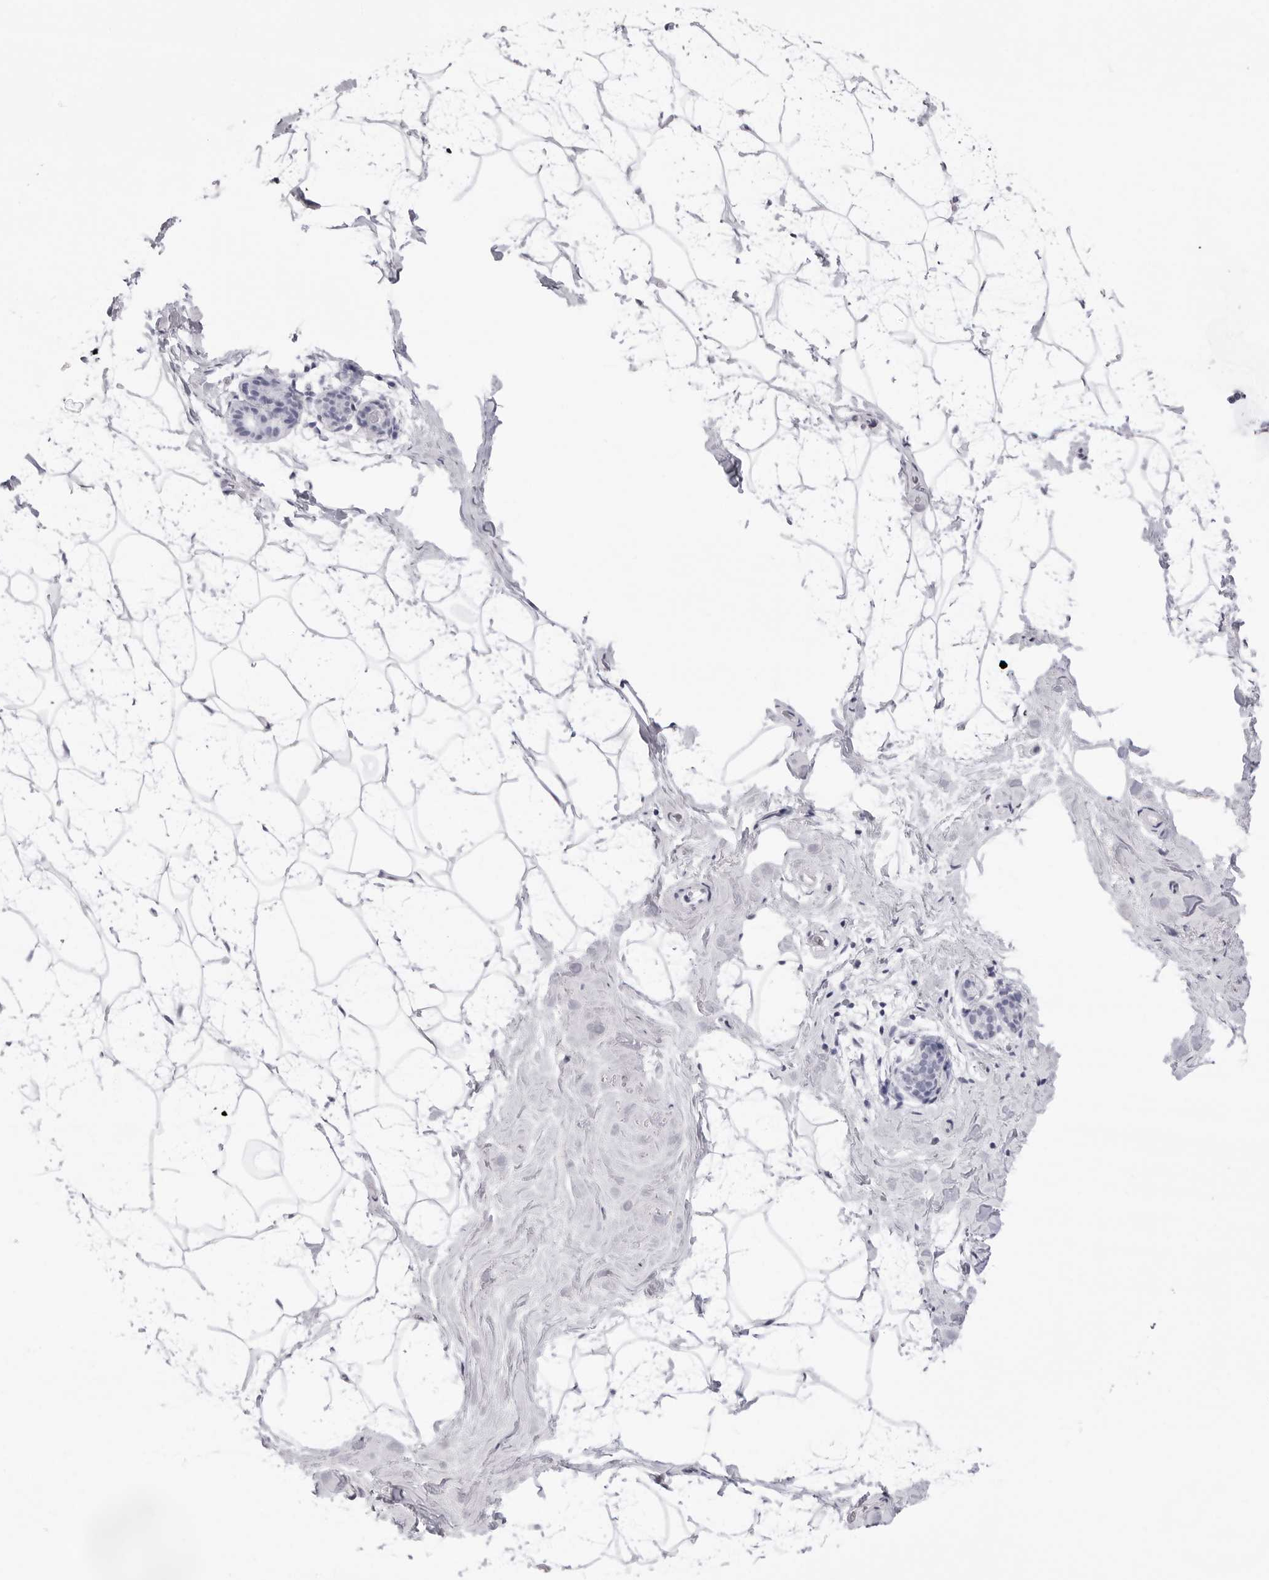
{"staining": {"intensity": "negative", "quantity": "none", "location": "none"}, "tissue": "breast", "cell_type": "Adipocytes", "image_type": "normal", "snomed": [{"axis": "morphology", "description": "Normal tissue, NOS"}, {"axis": "morphology", "description": "Lobular carcinoma"}, {"axis": "topography", "description": "Breast"}], "caption": "This photomicrograph is of unremarkable breast stained with IHC to label a protein in brown with the nuclei are counter-stained blue. There is no positivity in adipocytes.", "gene": "NASP", "patient": {"sex": "female", "age": 62}}